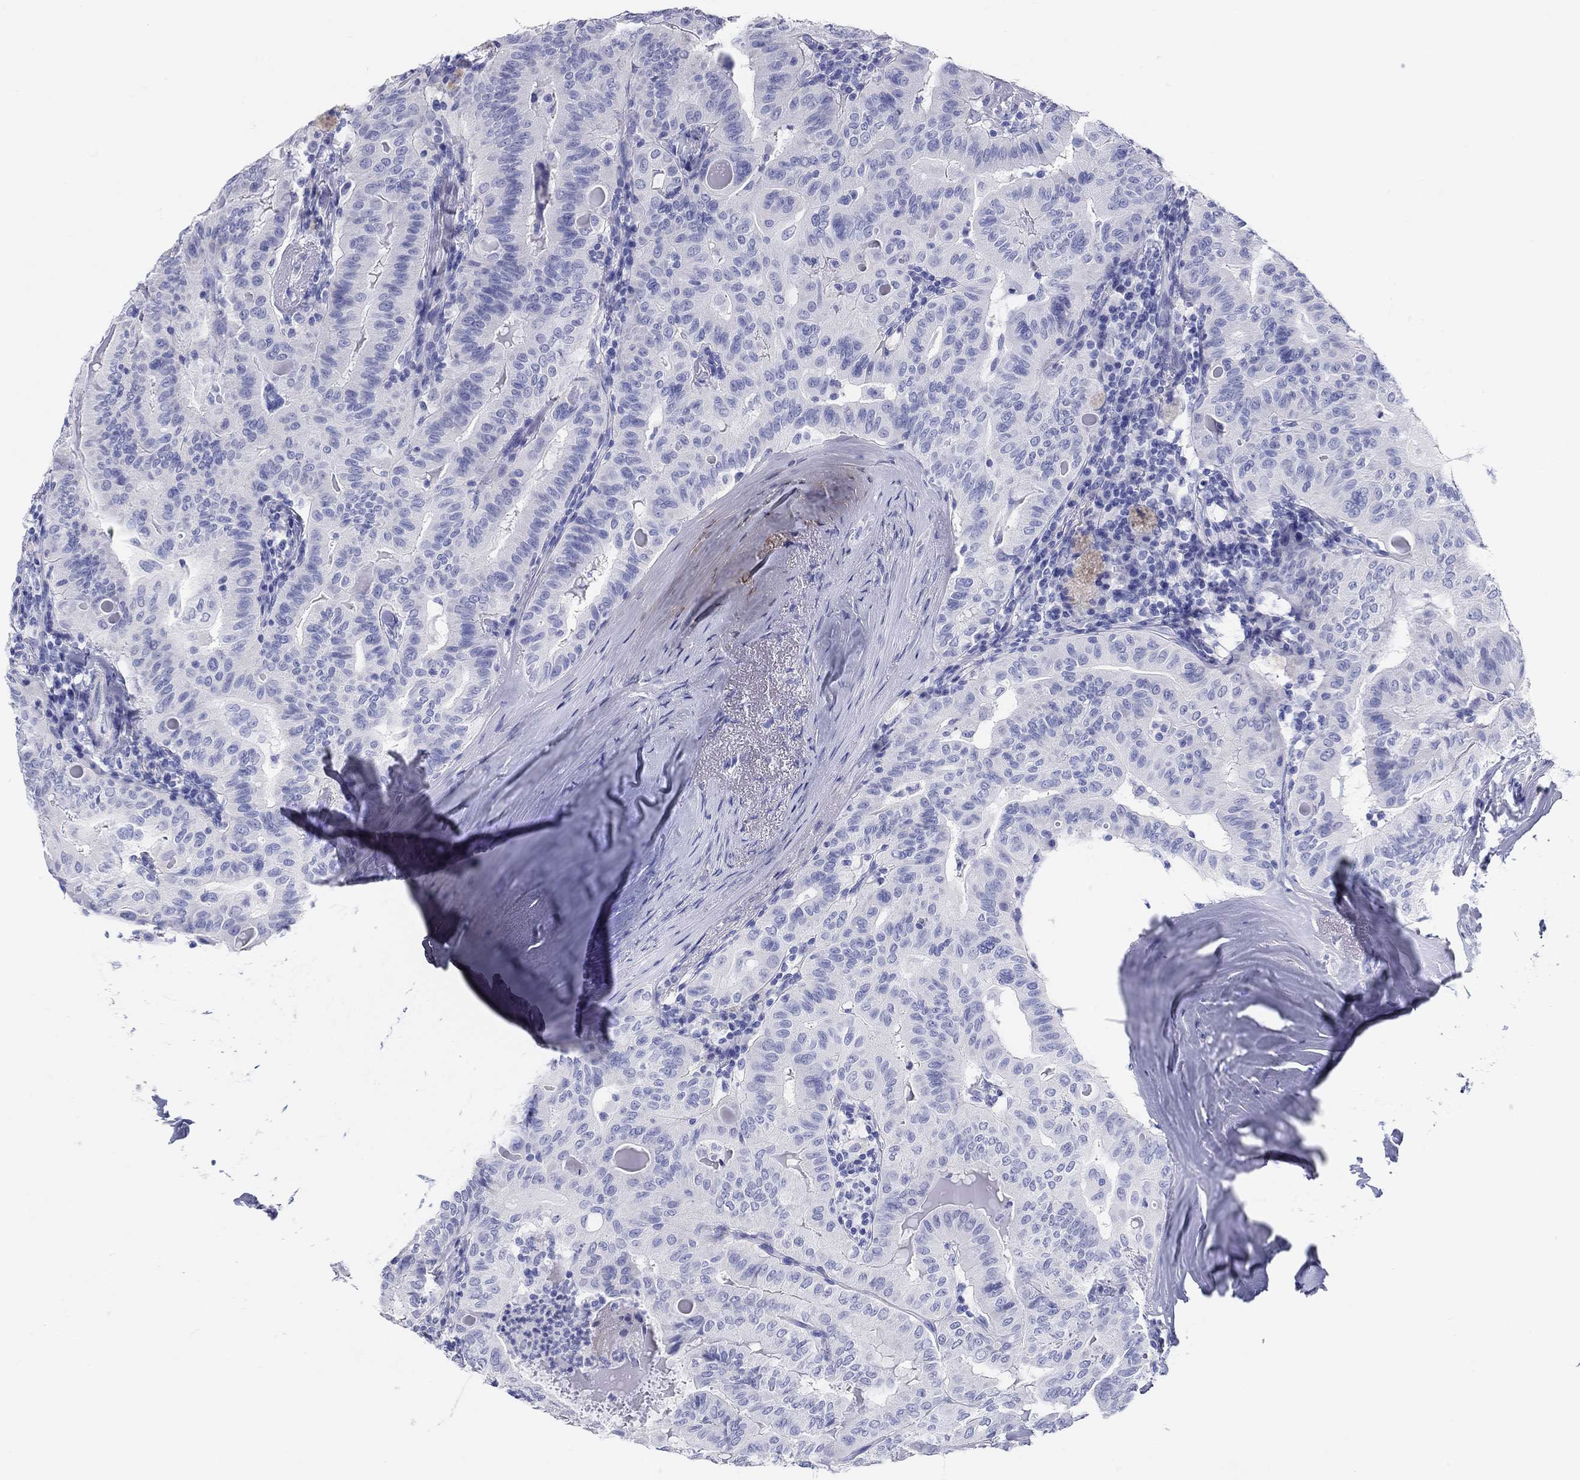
{"staining": {"intensity": "negative", "quantity": "none", "location": "none"}, "tissue": "thyroid cancer", "cell_type": "Tumor cells", "image_type": "cancer", "snomed": [{"axis": "morphology", "description": "Papillary adenocarcinoma, NOS"}, {"axis": "topography", "description": "Thyroid gland"}], "caption": "There is no significant expression in tumor cells of thyroid cancer.", "gene": "CRYGS", "patient": {"sex": "female", "age": 68}}